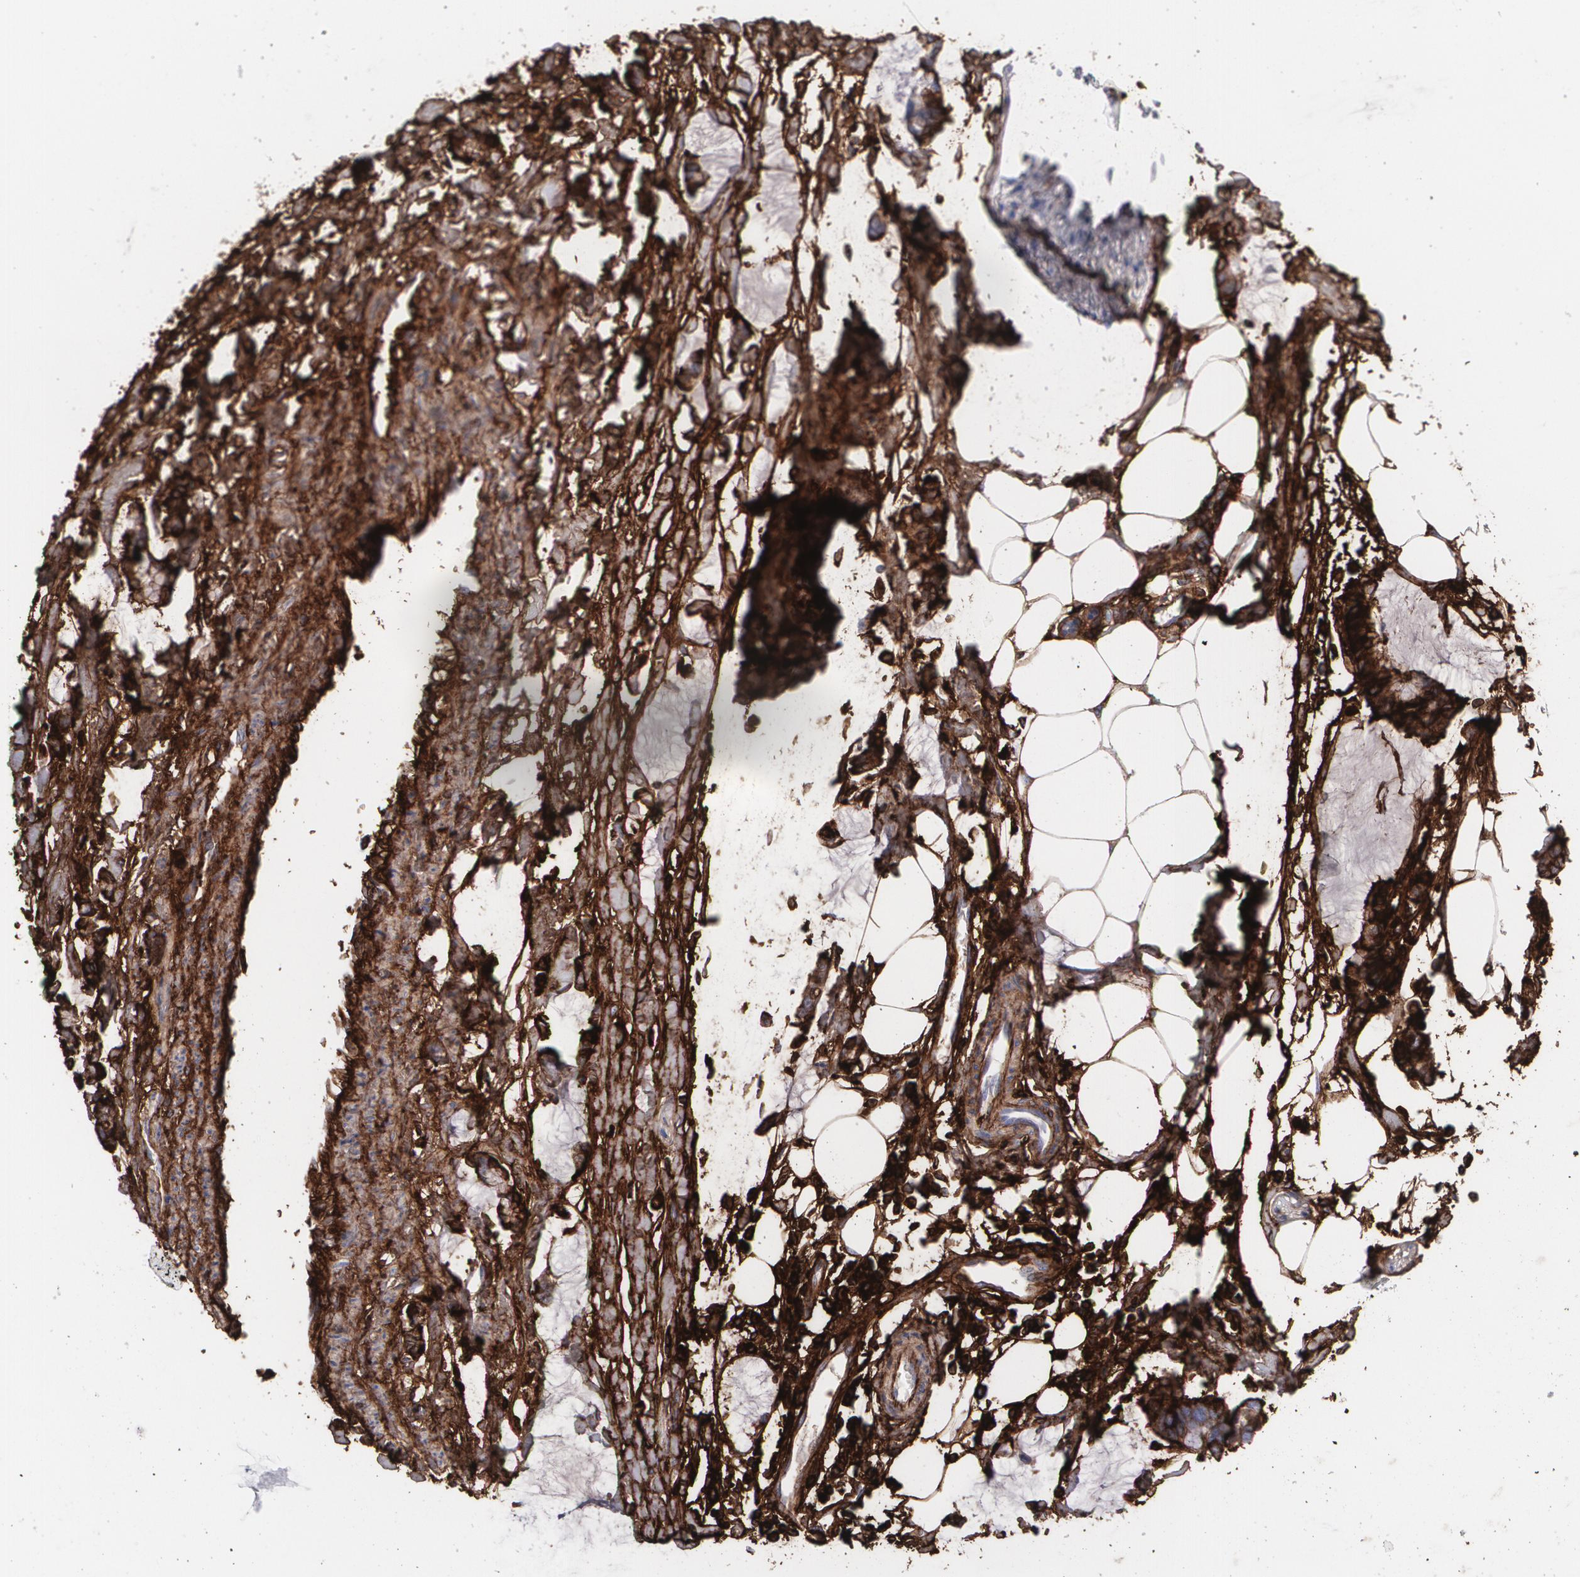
{"staining": {"intensity": "strong", "quantity": ">75%", "location": "cytoplasmic/membranous"}, "tissue": "colorectal cancer", "cell_type": "Tumor cells", "image_type": "cancer", "snomed": [{"axis": "morphology", "description": "Normal tissue, NOS"}, {"axis": "morphology", "description": "Adenocarcinoma, NOS"}, {"axis": "topography", "description": "Colon"}, {"axis": "topography", "description": "Peripheral nerve tissue"}], "caption": "Immunohistochemistry (IHC) of human adenocarcinoma (colorectal) demonstrates high levels of strong cytoplasmic/membranous positivity in approximately >75% of tumor cells.", "gene": "FBLN1", "patient": {"sex": "male", "age": 14}}